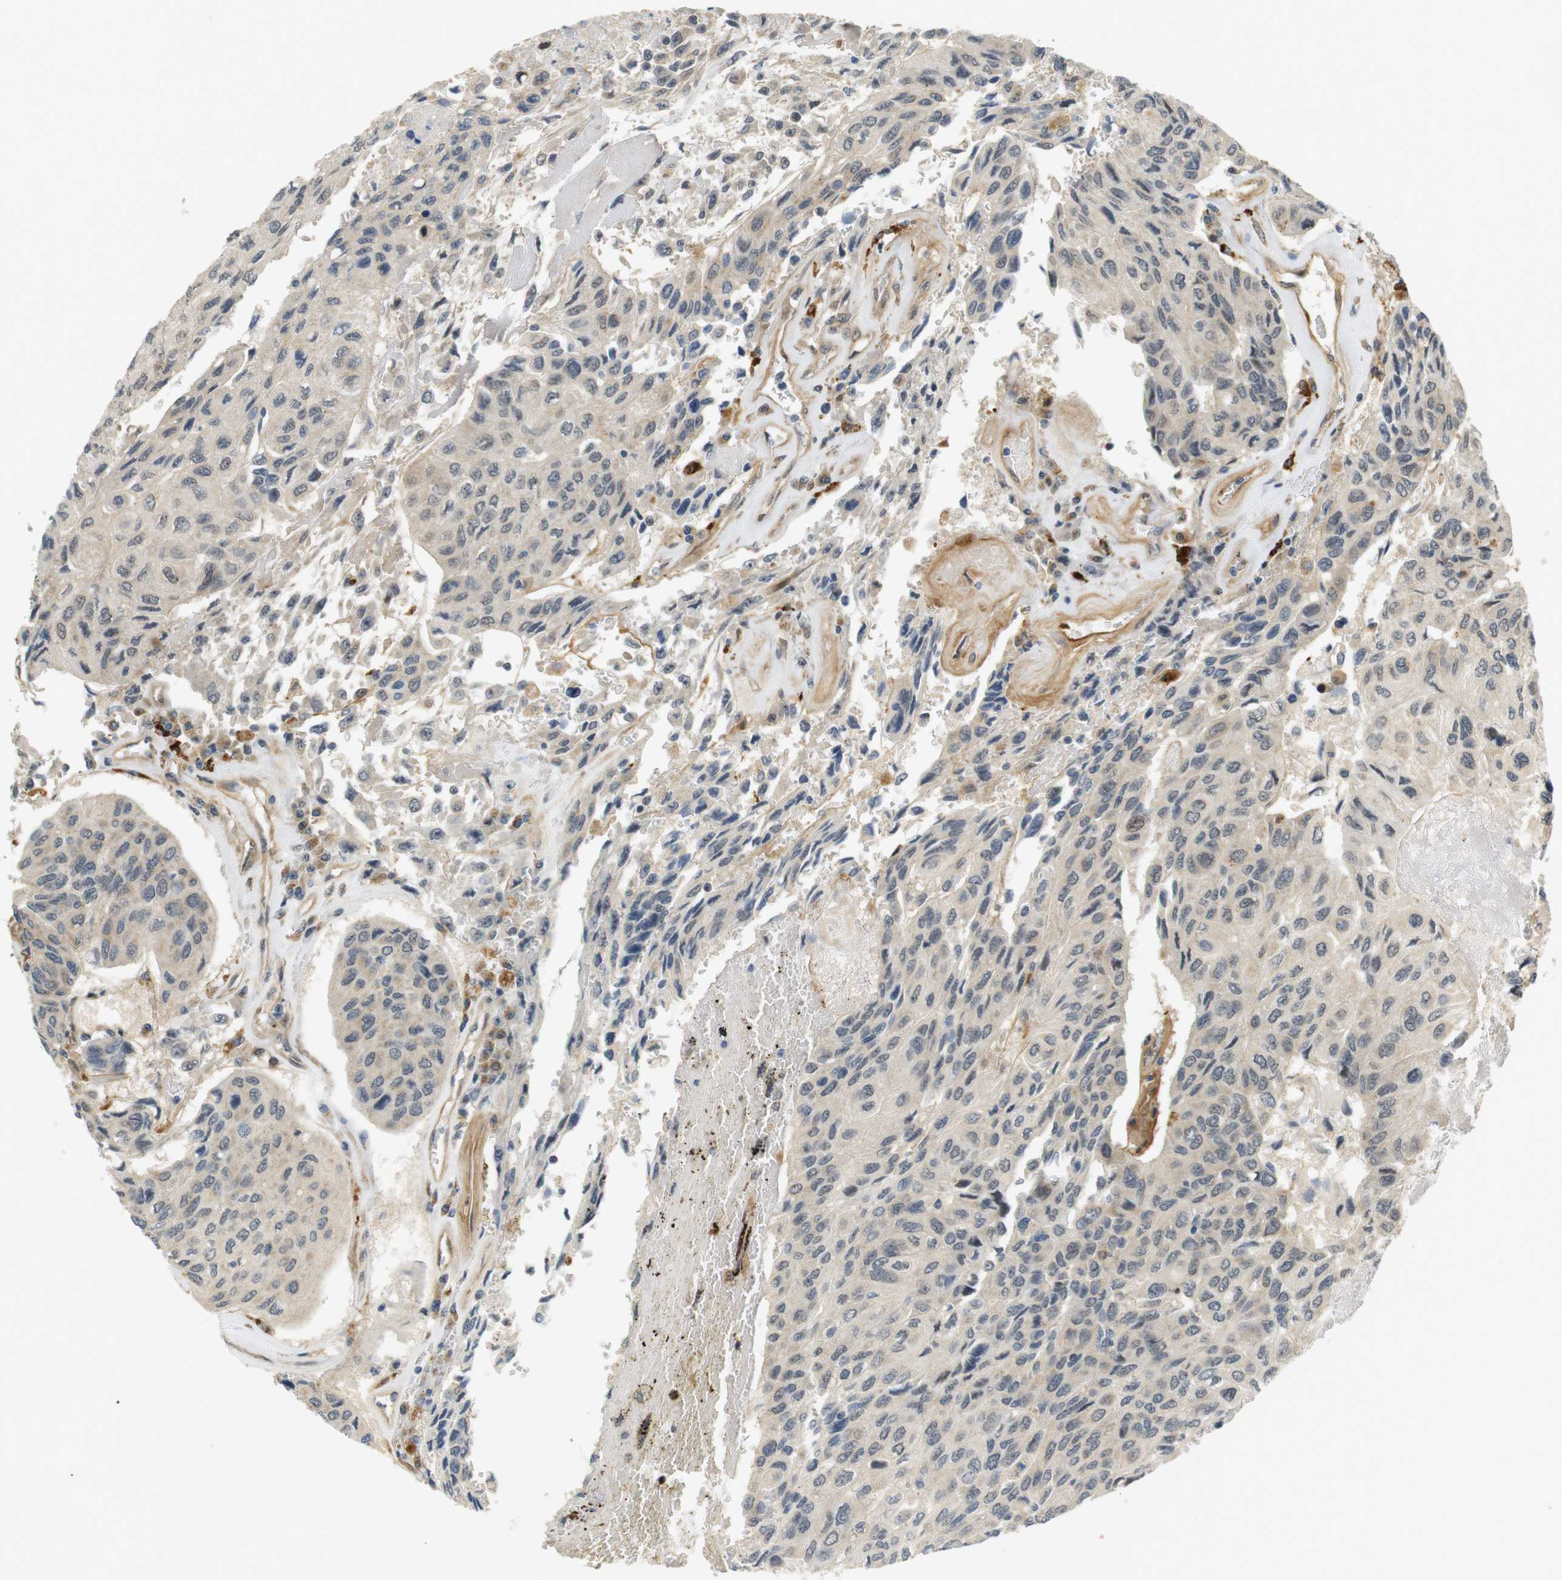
{"staining": {"intensity": "negative", "quantity": "none", "location": "none"}, "tissue": "urothelial cancer", "cell_type": "Tumor cells", "image_type": "cancer", "snomed": [{"axis": "morphology", "description": "Urothelial carcinoma, High grade"}, {"axis": "topography", "description": "Urinary bladder"}], "caption": "Protein analysis of urothelial cancer demonstrates no significant staining in tumor cells. (DAB (3,3'-diaminobenzidine) IHC visualized using brightfield microscopy, high magnification).", "gene": "TSPAN9", "patient": {"sex": "female", "age": 85}}